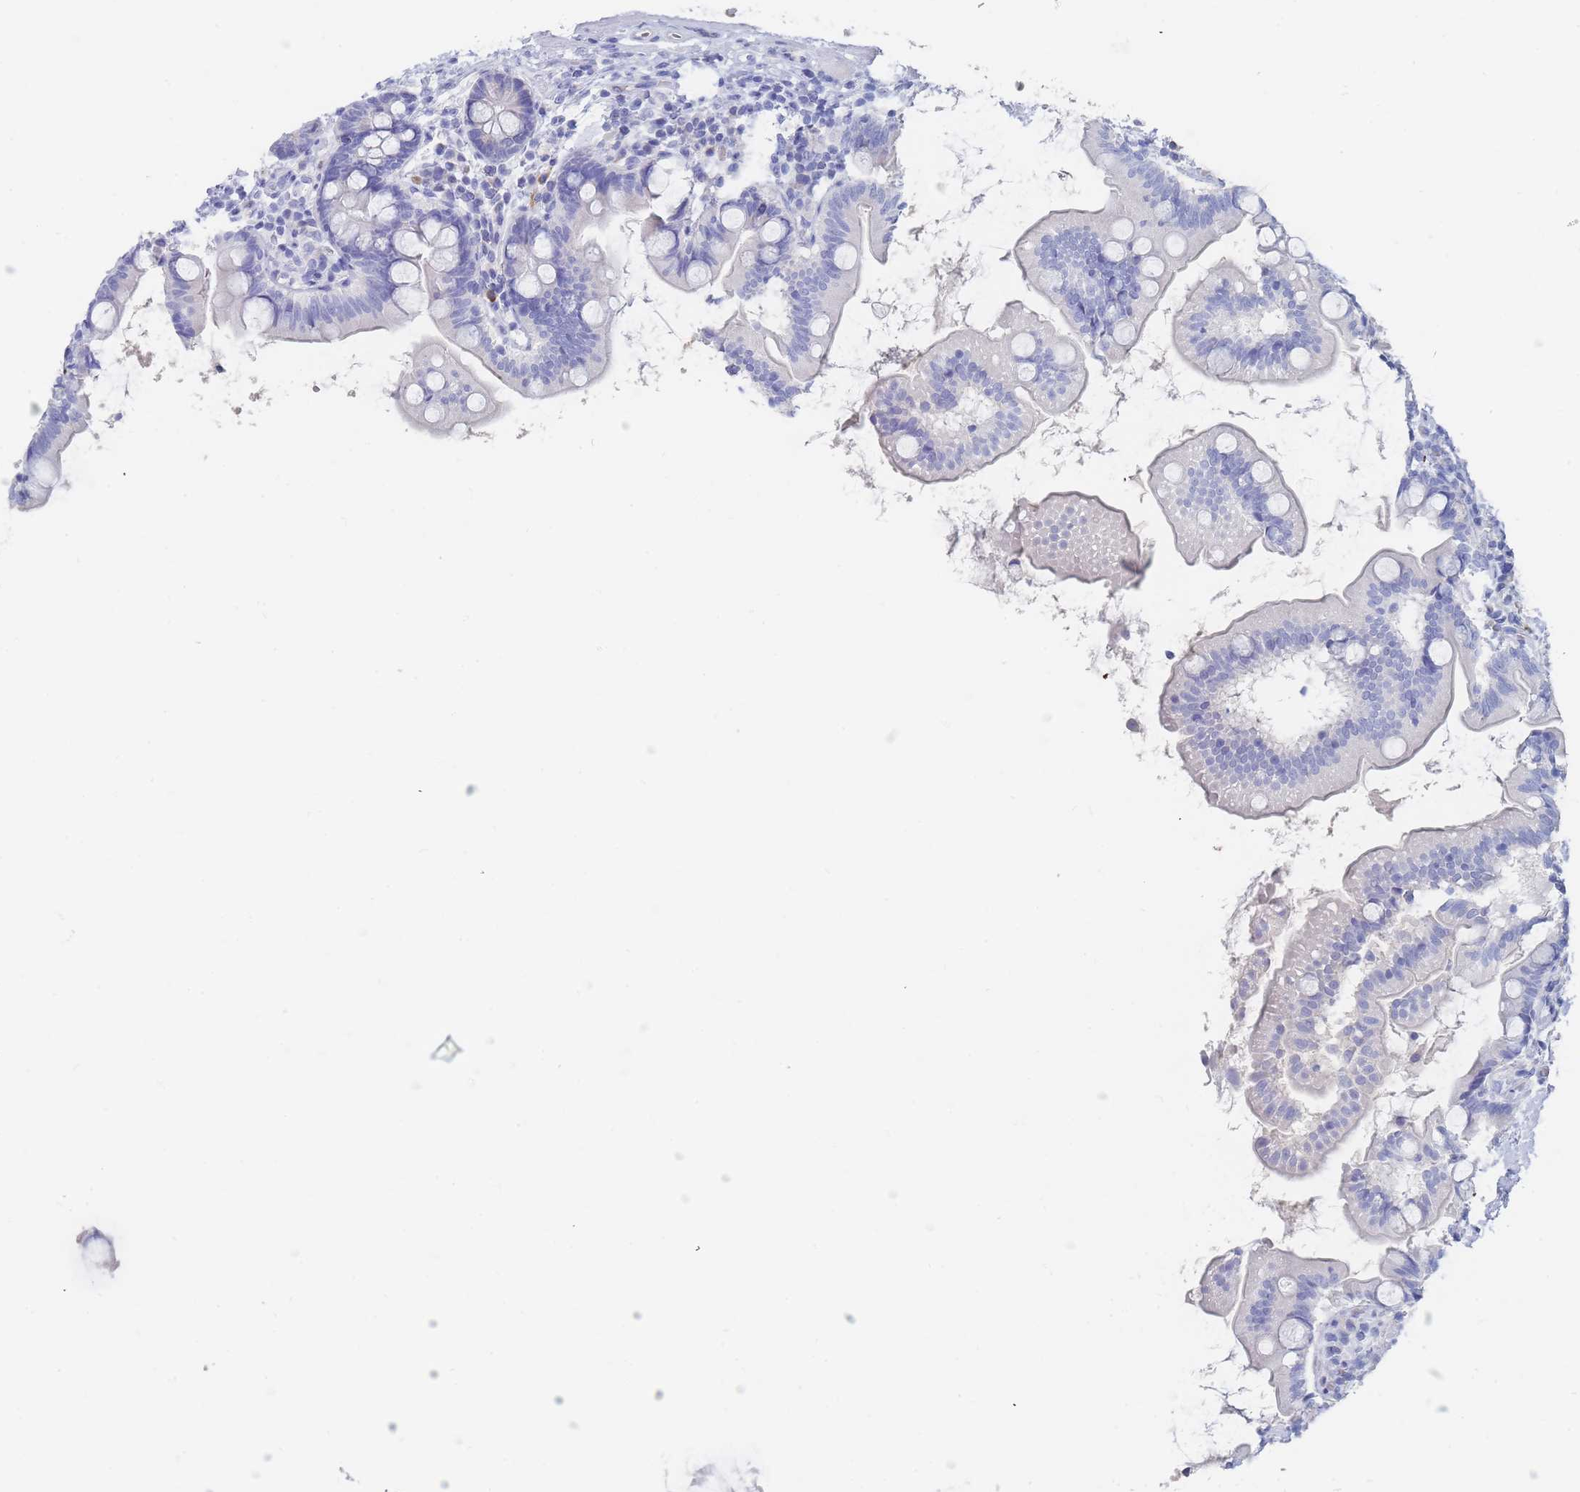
{"staining": {"intensity": "negative", "quantity": "none", "location": "none"}, "tissue": "small intestine", "cell_type": "Glandular cells", "image_type": "normal", "snomed": [{"axis": "morphology", "description": "Normal tissue, NOS"}, {"axis": "topography", "description": "Small intestine"}], "caption": "Immunohistochemistry (IHC) photomicrograph of unremarkable human small intestine stained for a protein (brown), which demonstrates no positivity in glandular cells.", "gene": "SLC25A35", "patient": {"sex": "female", "age": 64}}